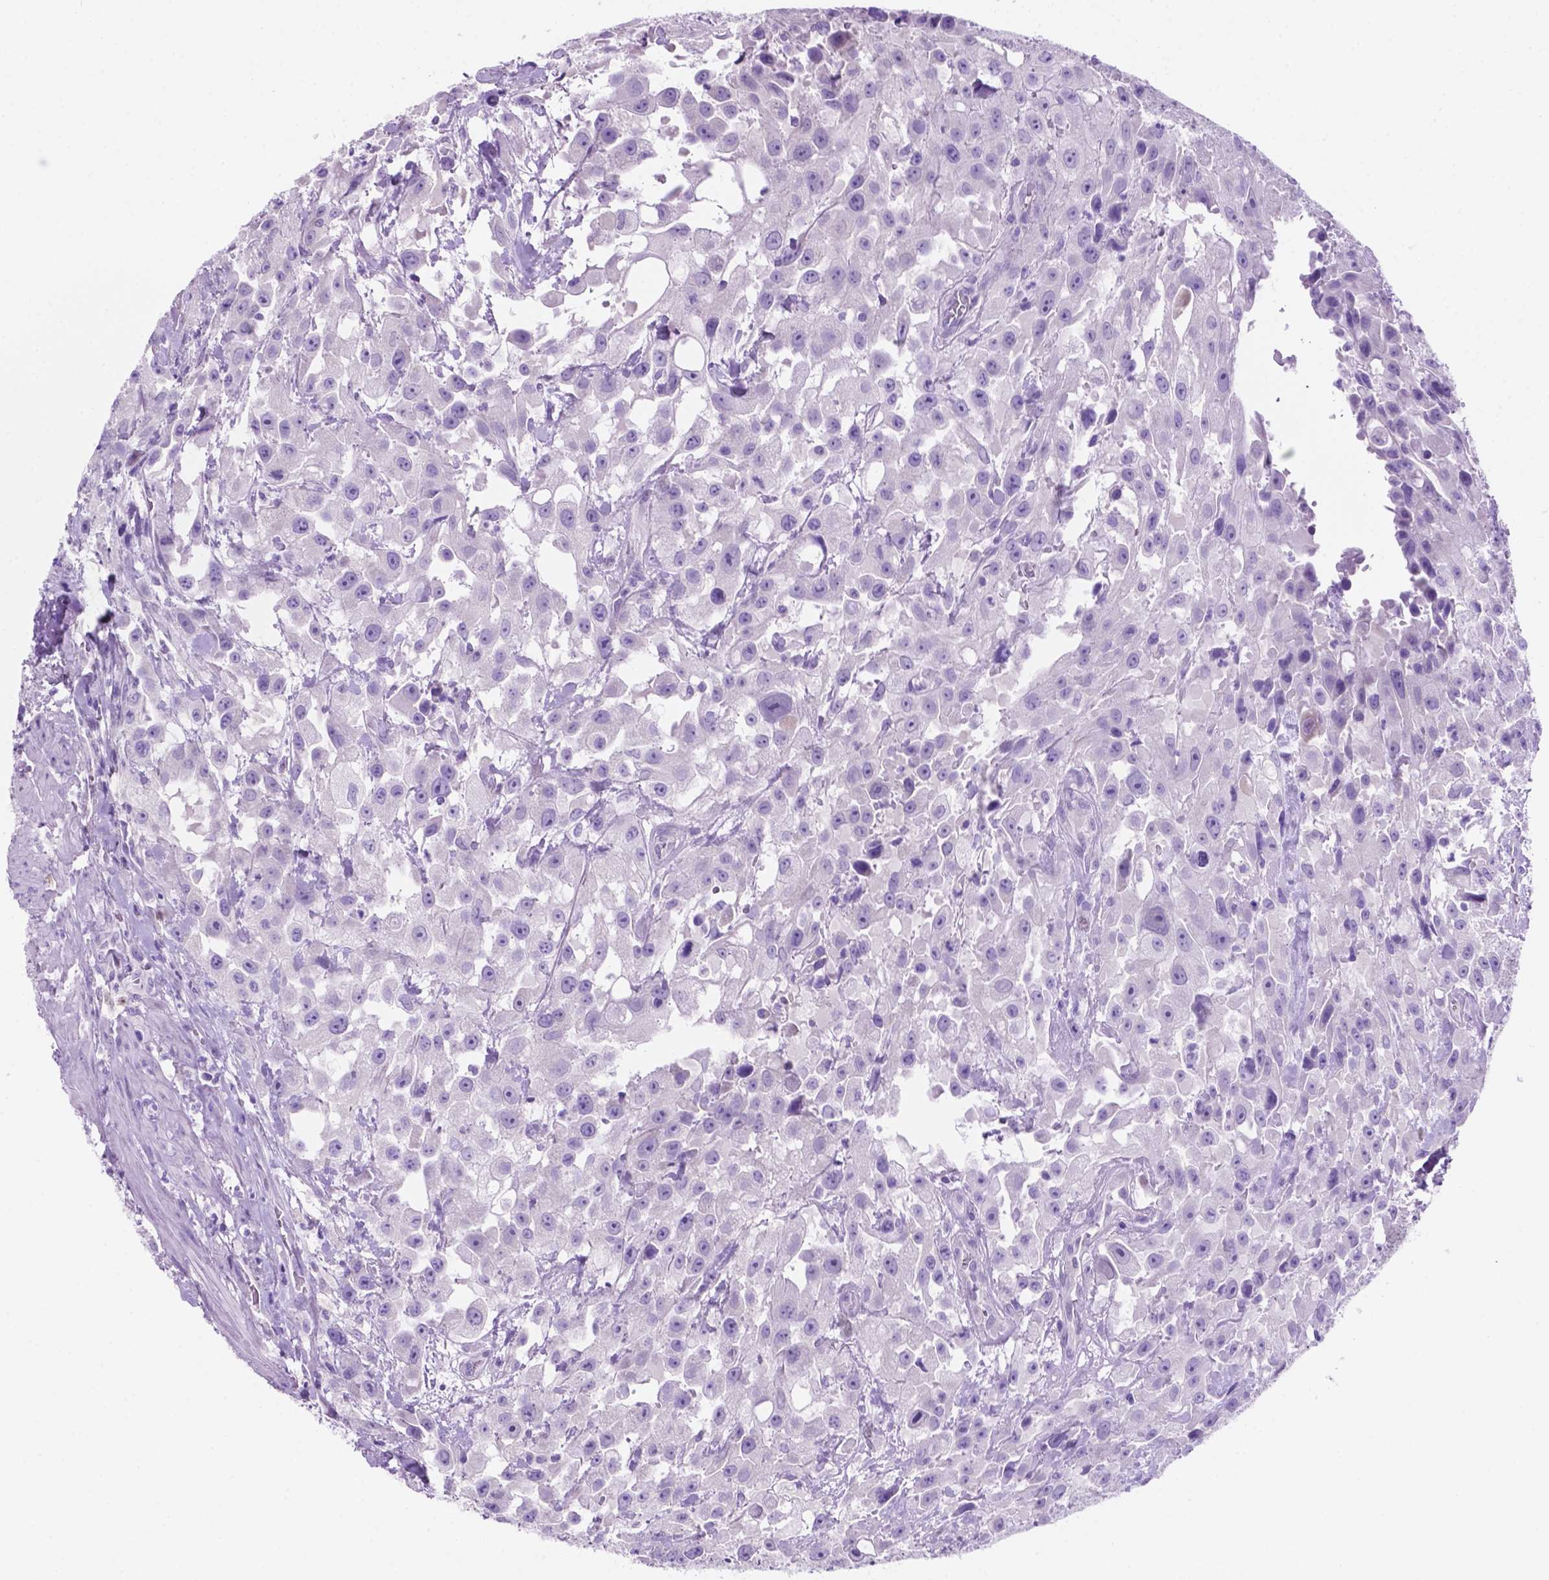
{"staining": {"intensity": "negative", "quantity": "none", "location": "none"}, "tissue": "urothelial cancer", "cell_type": "Tumor cells", "image_type": "cancer", "snomed": [{"axis": "morphology", "description": "Urothelial carcinoma, High grade"}, {"axis": "topography", "description": "Urinary bladder"}], "caption": "Protein analysis of urothelial cancer displays no significant positivity in tumor cells.", "gene": "TMEM210", "patient": {"sex": "male", "age": 79}}